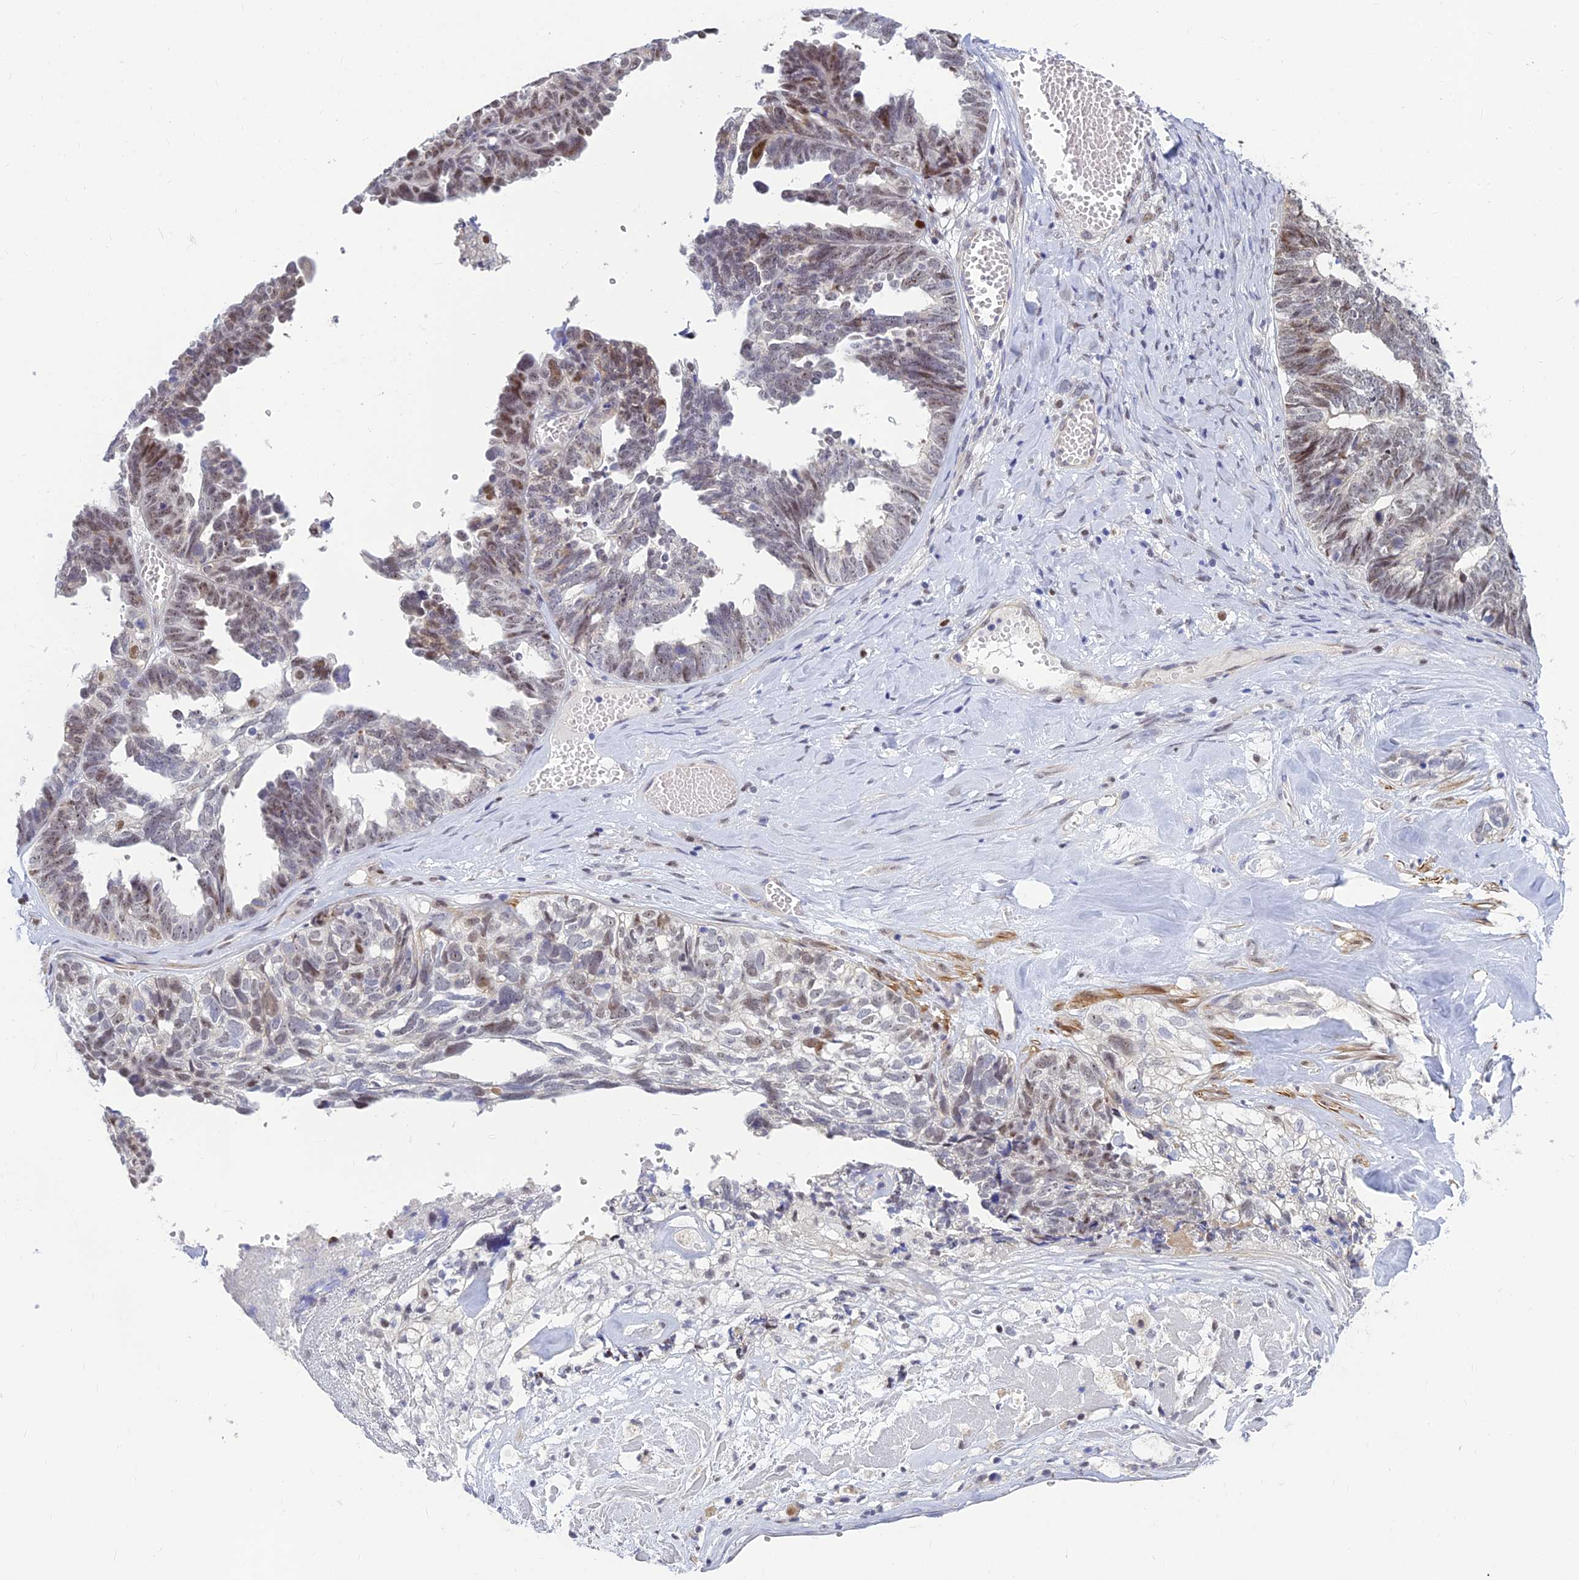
{"staining": {"intensity": "moderate", "quantity": "25%-75%", "location": "nuclear"}, "tissue": "ovarian cancer", "cell_type": "Tumor cells", "image_type": "cancer", "snomed": [{"axis": "morphology", "description": "Cystadenocarcinoma, serous, NOS"}, {"axis": "topography", "description": "Ovary"}], "caption": "Ovarian serous cystadenocarcinoma stained for a protein (brown) demonstrates moderate nuclear positive expression in approximately 25%-75% of tumor cells.", "gene": "CLK4", "patient": {"sex": "female", "age": 79}}